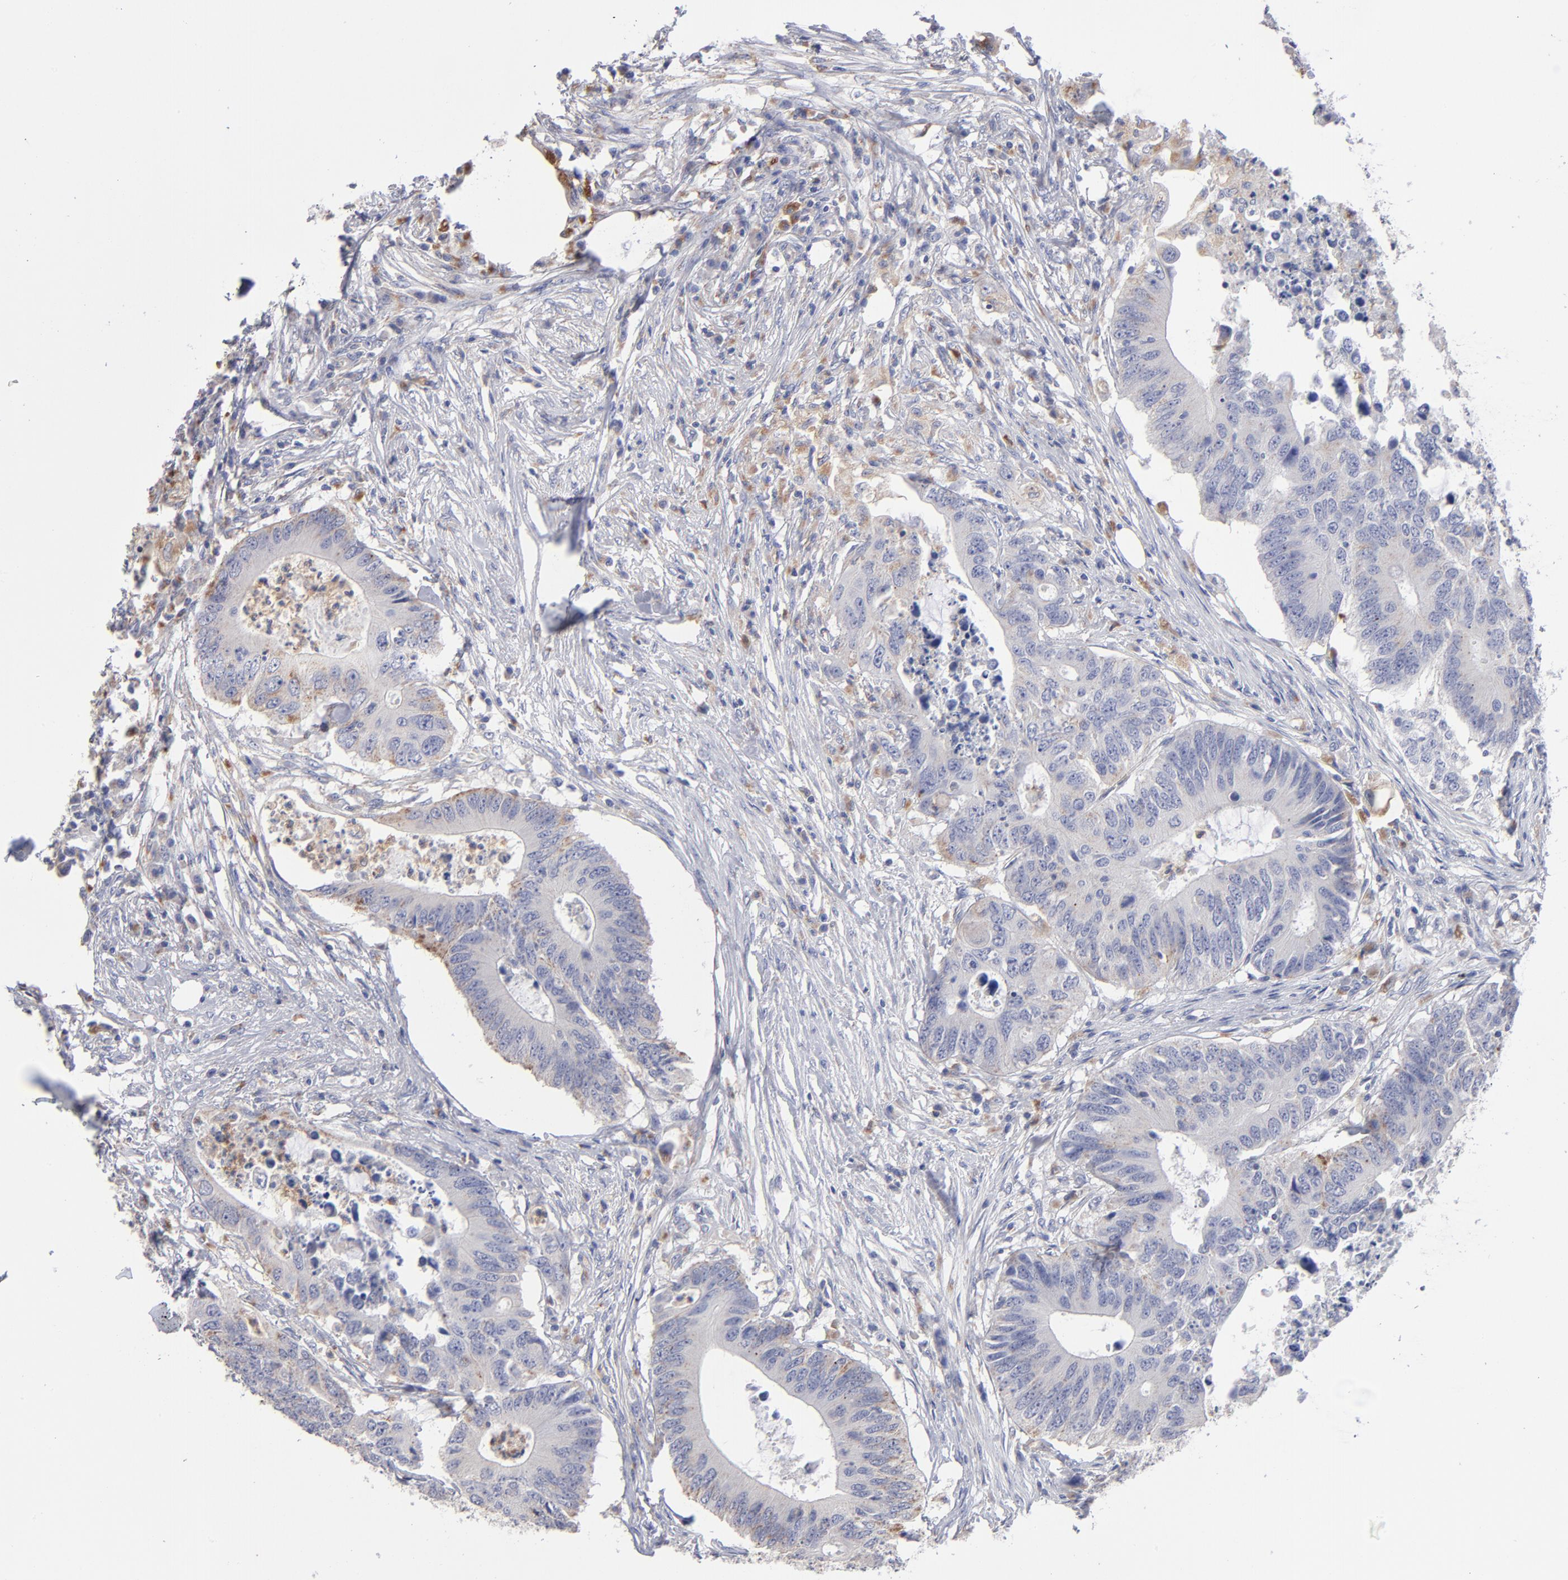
{"staining": {"intensity": "weak", "quantity": "<25%", "location": "cytoplasmic/membranous"}, "tissue": "colorectal cancer", "cell_type": "Tumor cells", "image_type": "cancer", "snomed": [{"axis": "morphology", "description": "Adenocarcinoma, NOS"}, {"axis": "topography", "description": "Colon"}], "caption": "Micrograph shows no protein staining in tumor cells of adenocarcinoma (colorectal) tissue.", "gene": "RRAGB", "patient": {"sex": "male", "age": 71}}